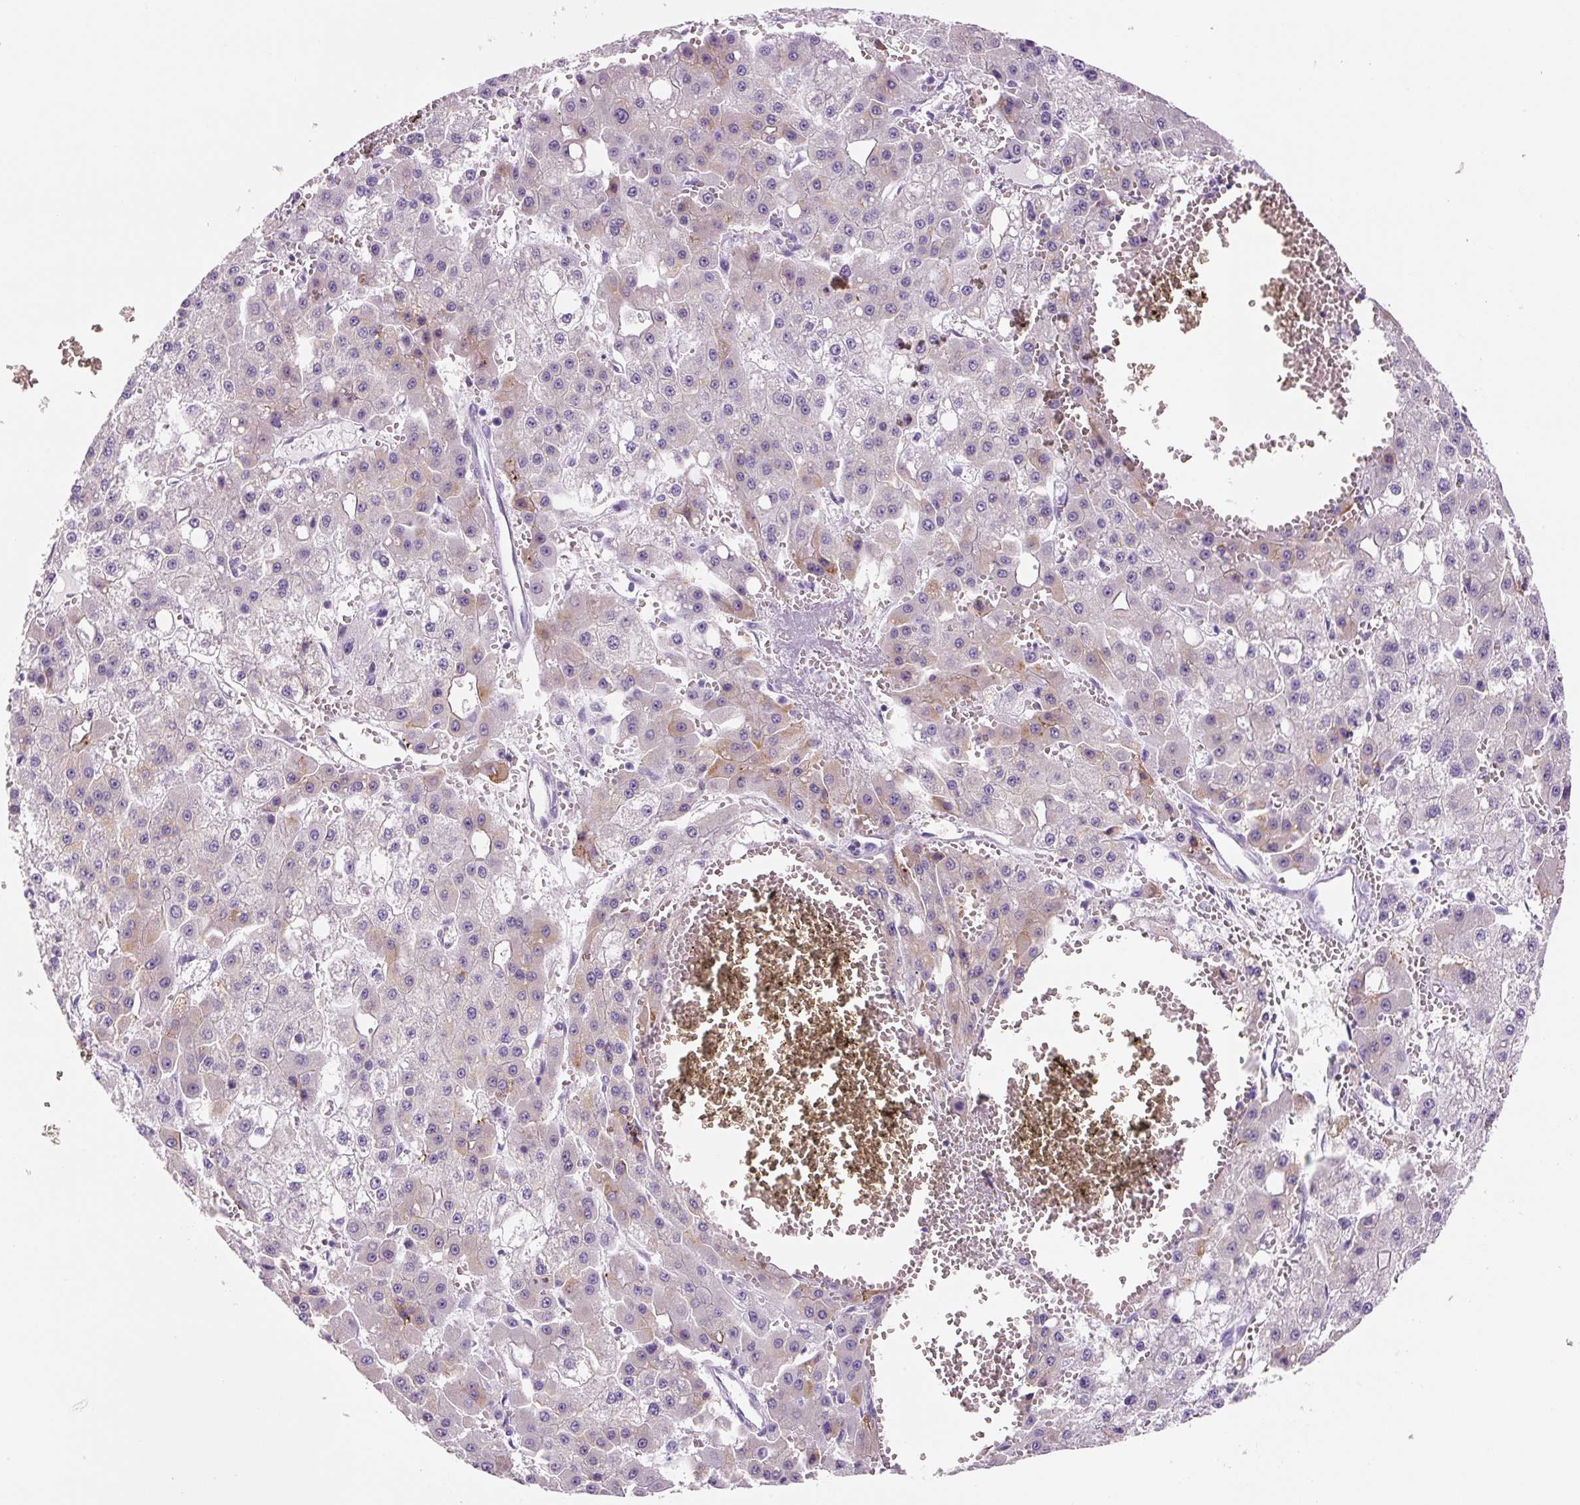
{"staining": {"intensity": "weak", "quantity": "<25%", "location": "cytoplasmic/membranous"}, "tissue": "liver cancer", "cell_type": "Tumor cells", "image_type": "cancer", "snomed": [{"axis": "morphology", "description": "Carcinoma, Hepatocellular, NOS"}, {"axis": "topography", "description": "Liver"}], "caption": "The micrograph demonstrates no significant expression in tumor cells of liver cancer.", "gene": "YIF1B", "patient": {"sex": "male", "age": 47}}